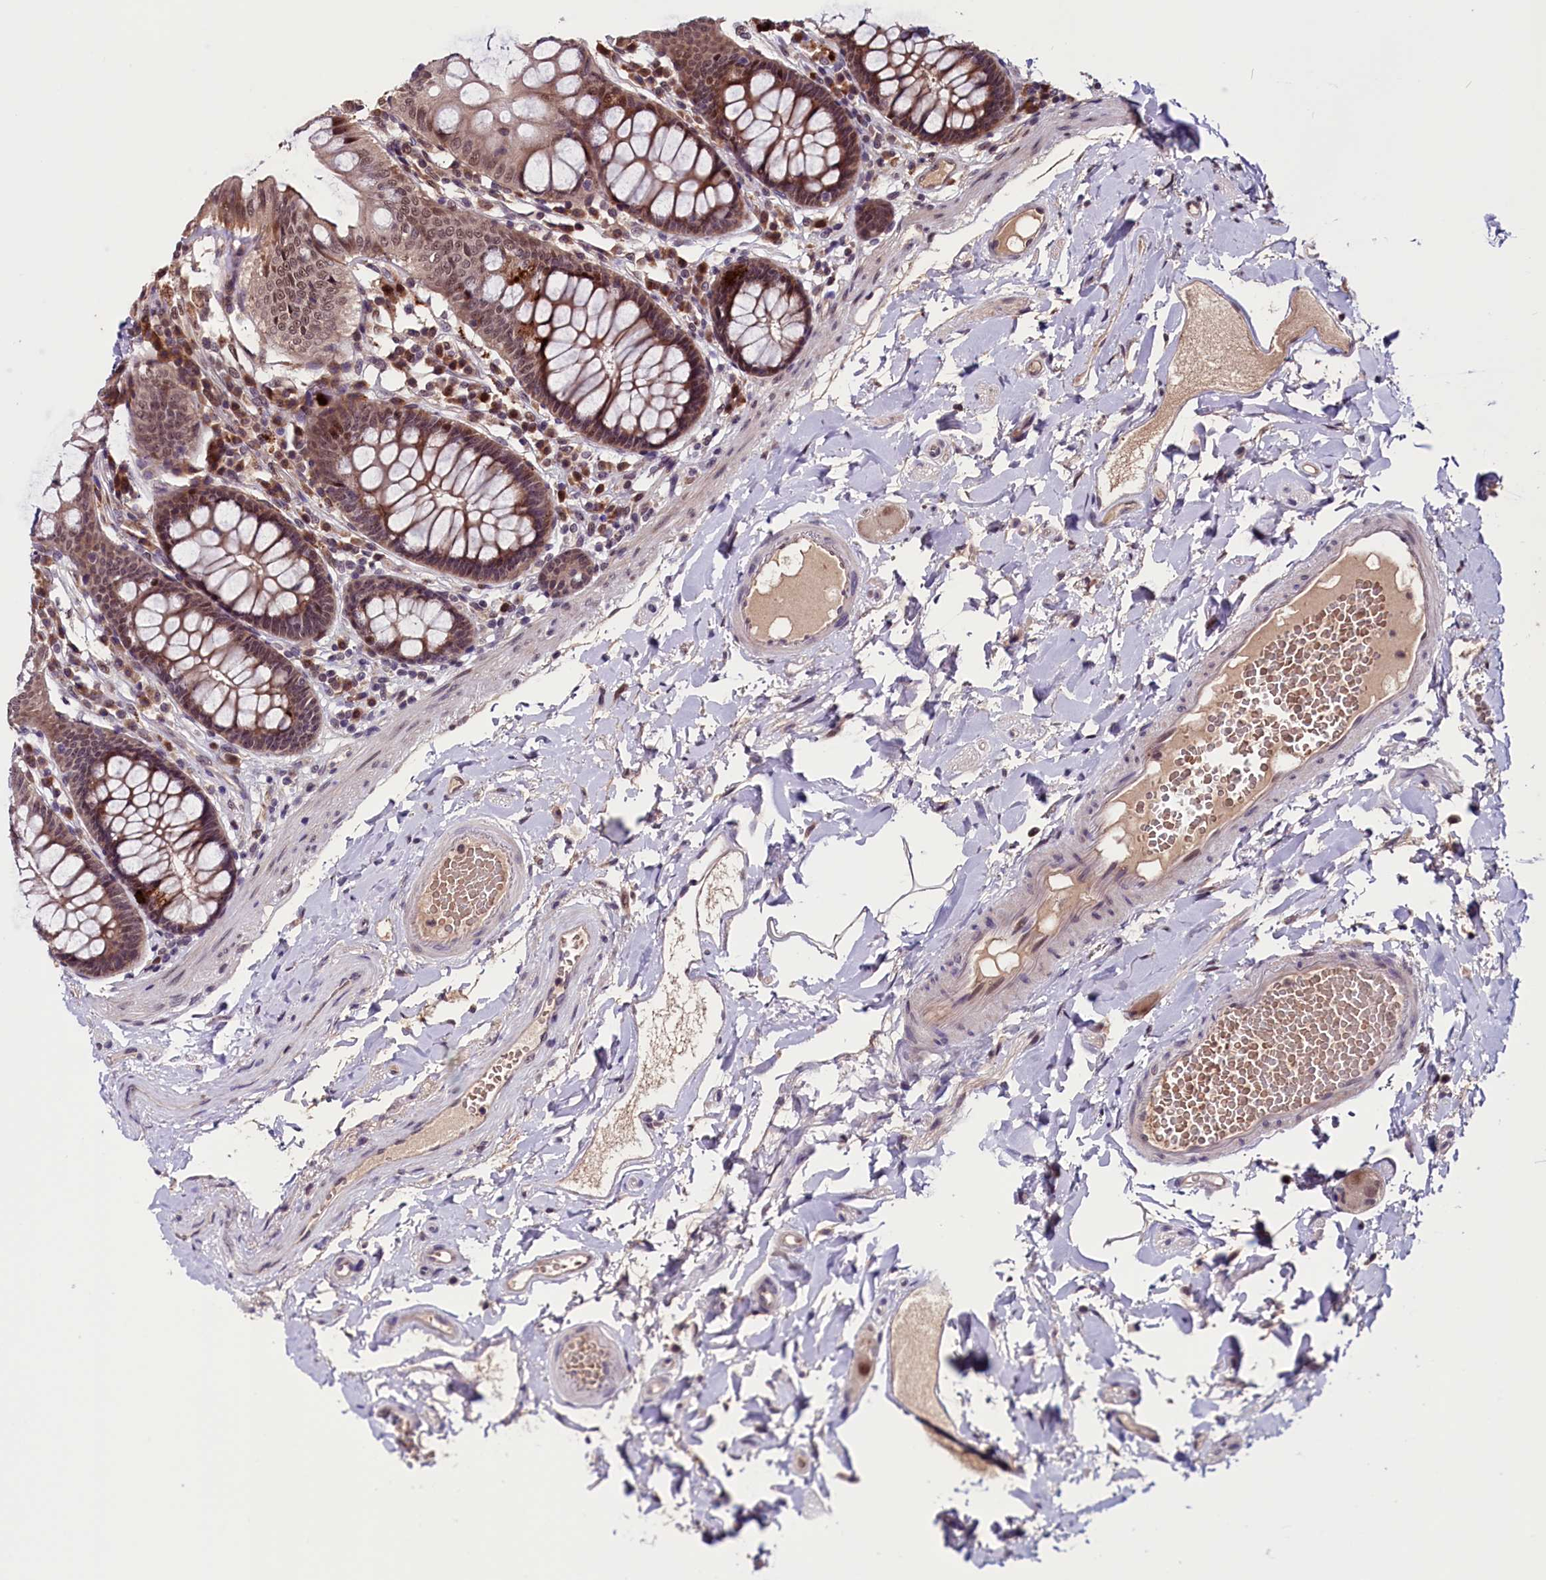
{"staining": {"intensity": "weak", "quantity": ">75%", "location": "cytoplasmic/membranous"}, "tissue": "colon", "cell_type": "Endothelial cells", "image_type": "normal", "snomed": [{"axis": "morphology", "description": "Normal tissue, NOS"}, {"axis": "topography", "description": "Colon"}], "caption": "IHC (DAB) staining of benign human colon reveals weak cytoplasmic/membranous protein expression in approximately >75% of endothelial cells.", "gene": "RNMT", "patient": {"sex": "male", "age": 84}}